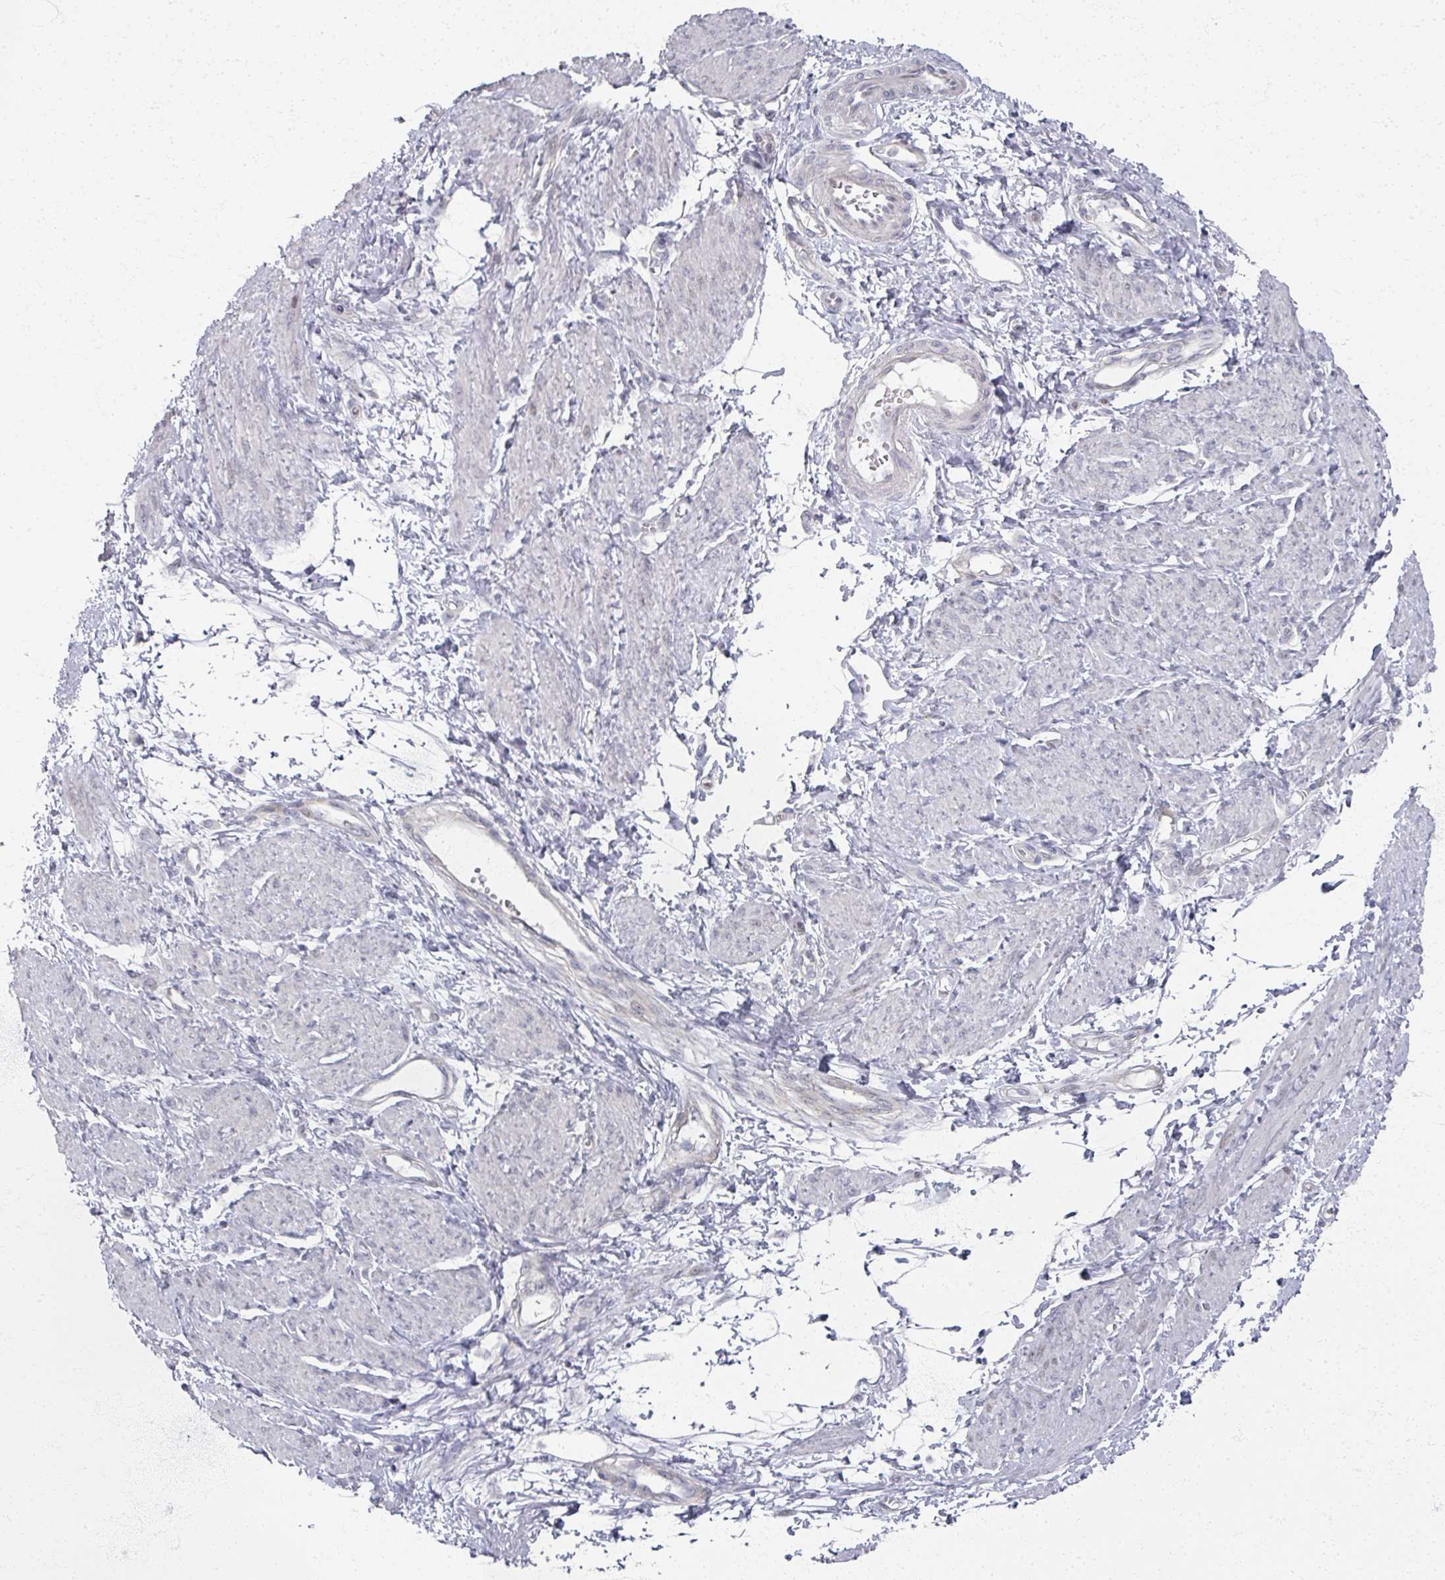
{"staining": {"intensity": "negative", "quantity": "none", "location": "none"}, "tissue": "smooth muscle", "cell_type": "Smooth muscle cells", "image_type": "normal", "snomed": [{"axis": "morphology", "description": "Normal tissue, NOS"}, {"axis": "topography", "description": "Smooth muscle"}, {"axis": "topography", "description": "Uterus"}], "caption": "Immunohistochemical staining of normal human smooth muscle displays no significant staining in smooth muscle cells.", "gene": "TTYH3", "patient": {"sex": "female", "age": 39}}